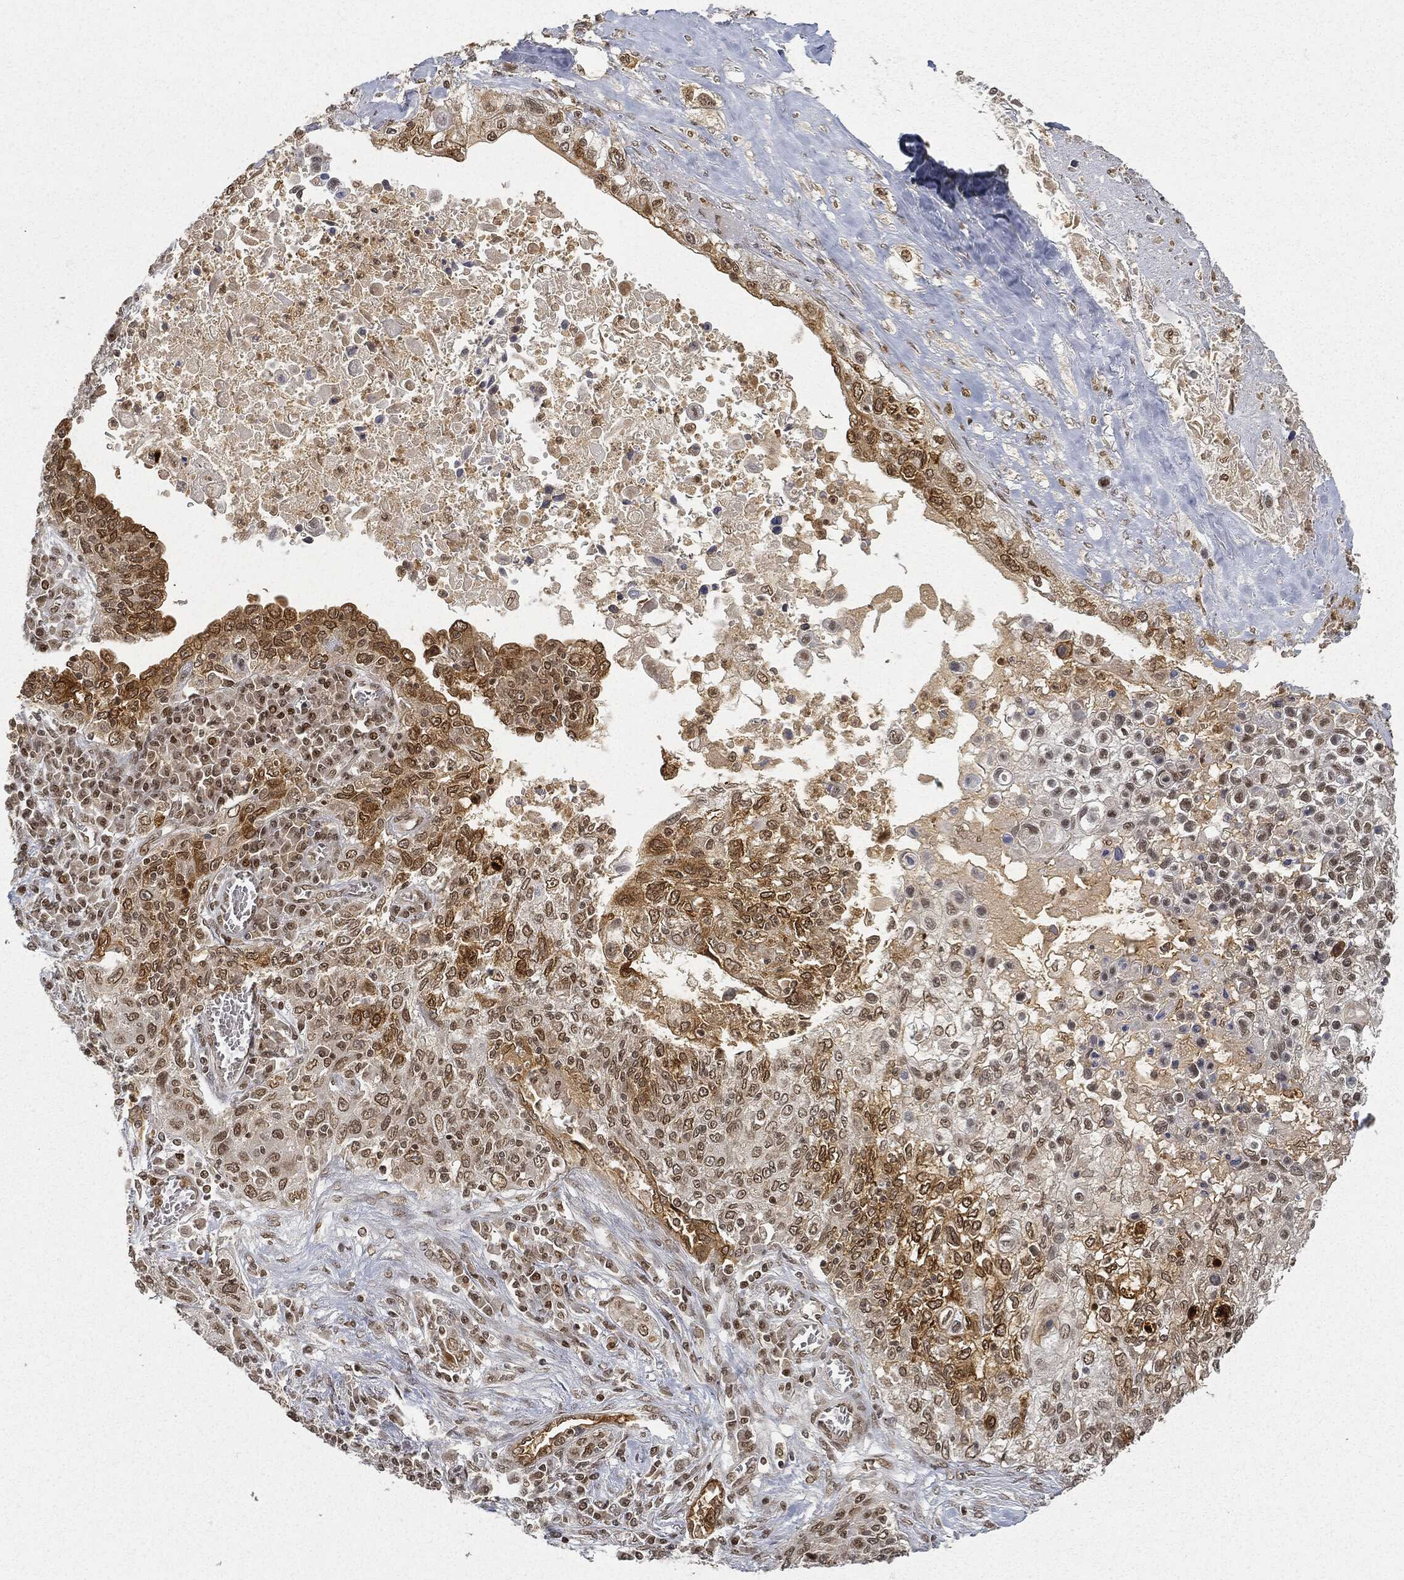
{"staining": {"intensity": "strong", "quantity": "25%-75%", "location": "cytoplasmic/membranous,nuclear"}, "tissue": "lung cancer", "cell_type": "Tumor cells", "image_type": "cancer", "snomed": [{"axis": "morphology", "description": "Squamous cell carcinoma, NOS"}, {"axis": "topography", "description": "Lung"}], "caption": "DAB immunohistochemical staining of lung cancer (squamous cell carcinoma) demonstrates strong cytoplasmic/membranous and nuclear protein staining in about 25%-75% of tumor cells.", "gene": "CIB1", "patient": {"sex": "female", "age": 69}}